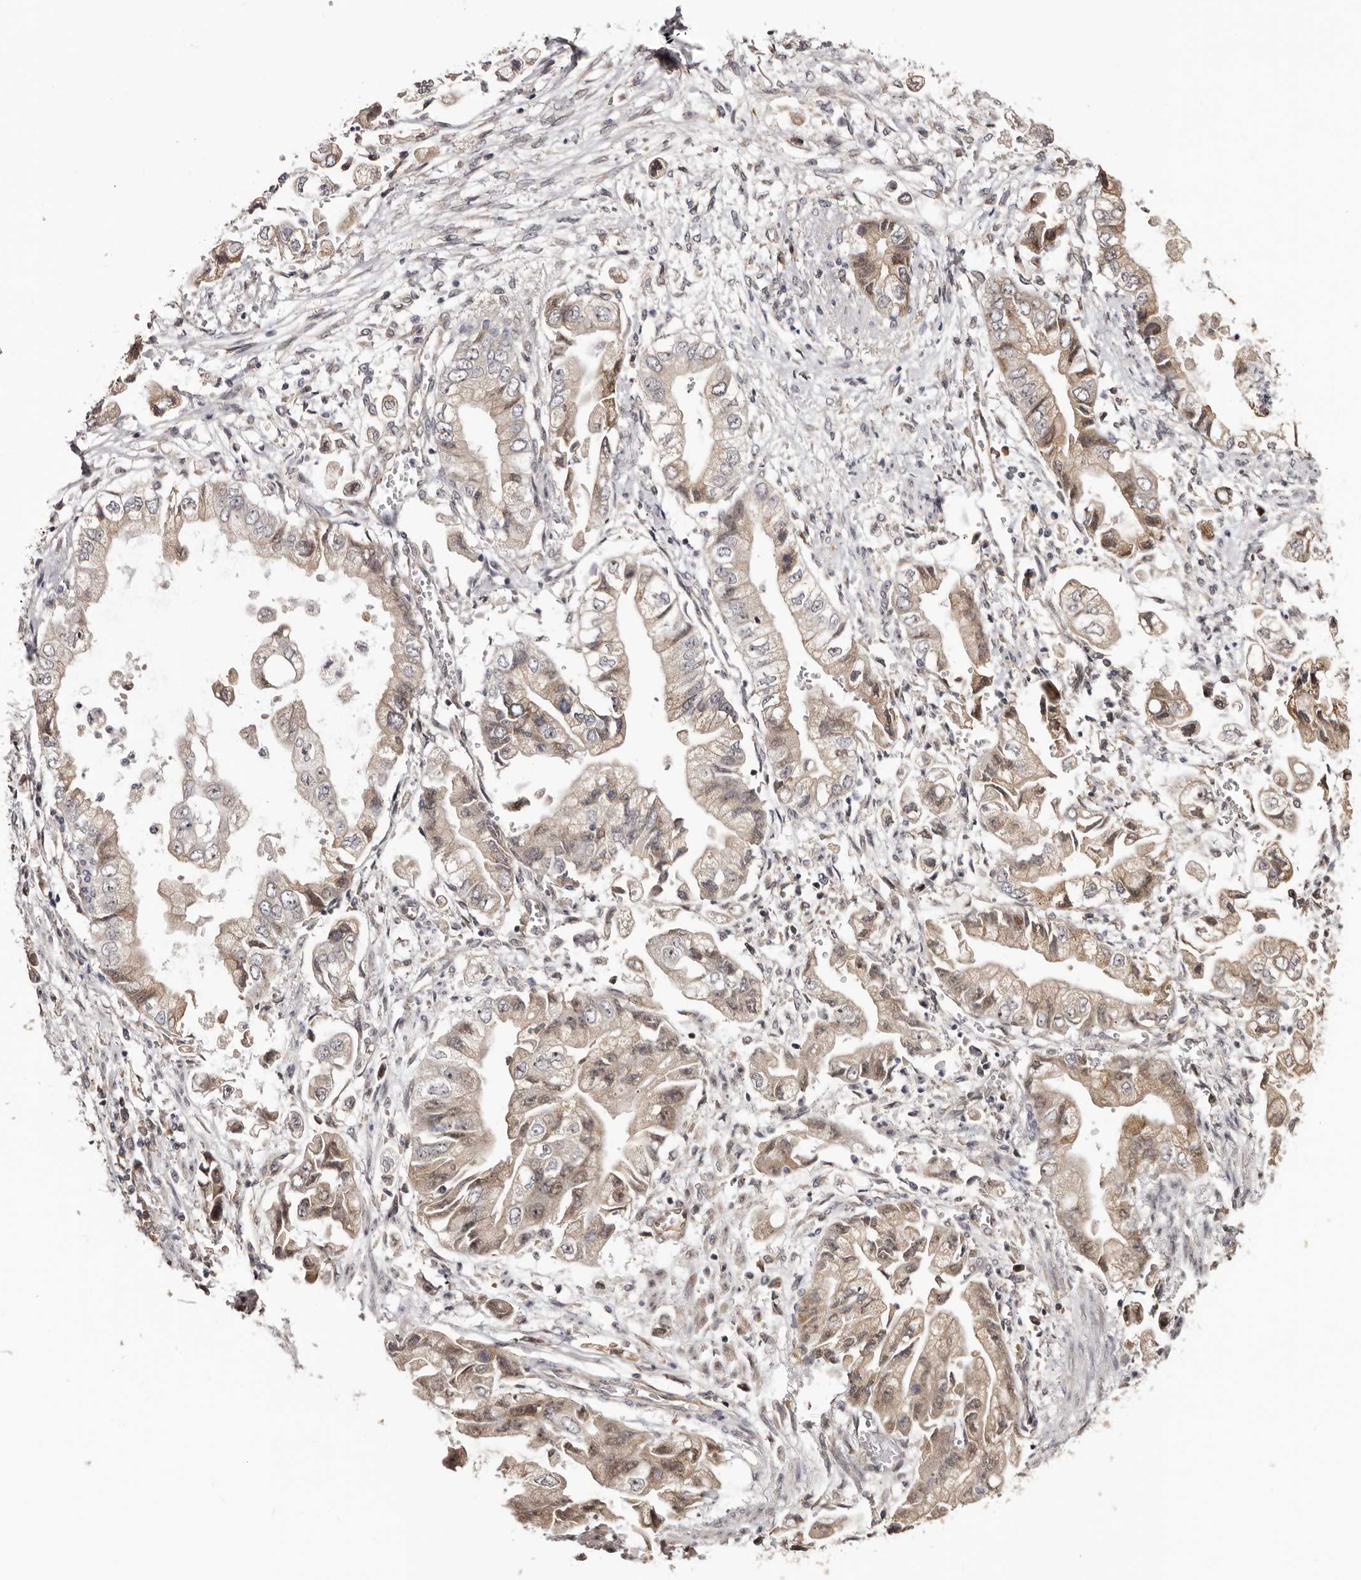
{"staining": {"intensity": "weak", "quantity": ">75%", "location": "cytoplasmic/membranous,nuclear"}, "tissue": "stomach cancer", "cell_type": "Tumor cells", "image_type": "cancer", "snomed": [{"axis": "morphology", "description": "Adenocarcinoma, NOS"}, {"axis": "topography", "description": "Stomach"}], "caption": "A photomicrograph of stomach cancer (adenocarcinoma) stained for a protein reveals weak cytoplasmic/membranous and nuclear brown staining in tumor cells.", "gene": "NOL12", "patient": {"sex": "male", "age": 62}}